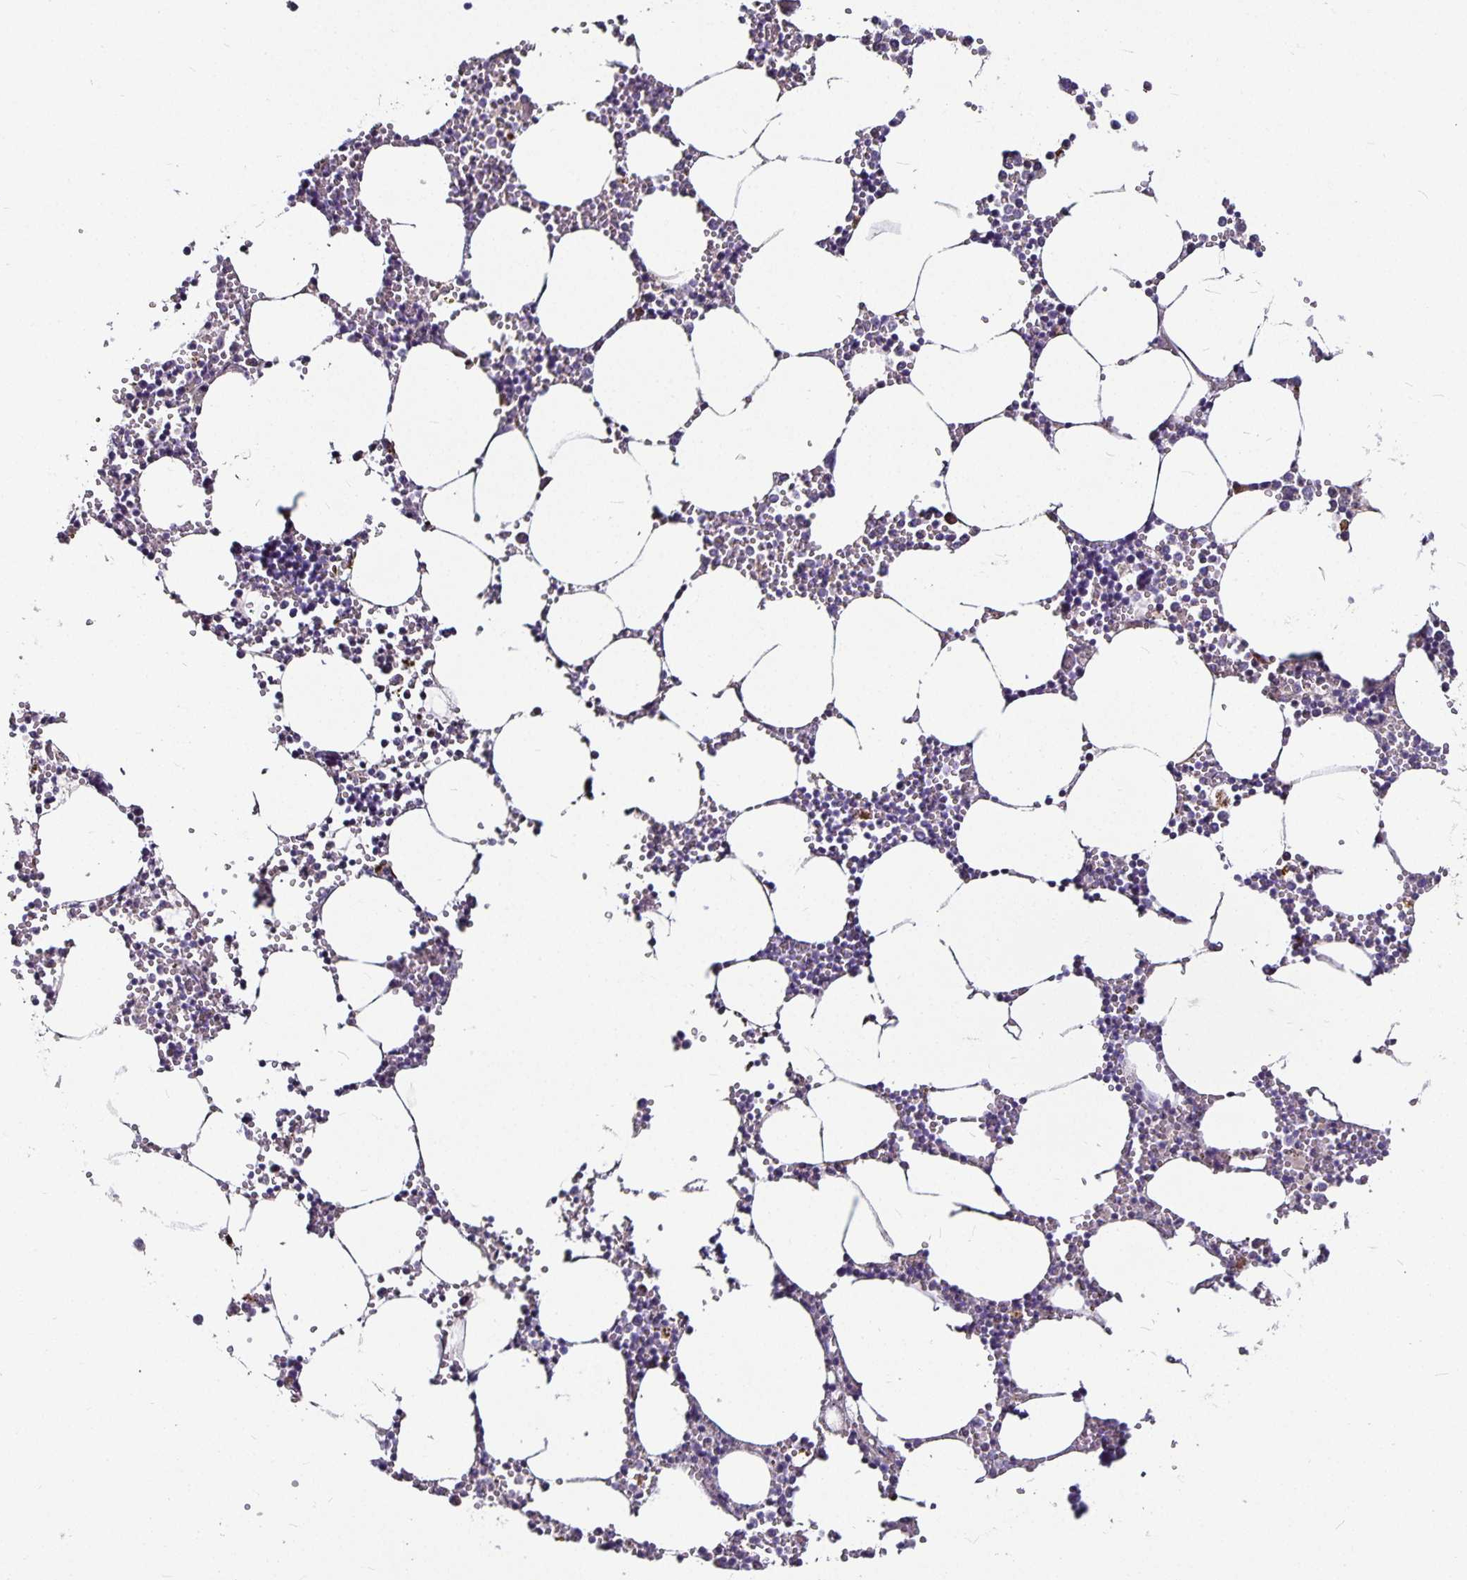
{"staining": {"intensity": "negative", "quantity": "none", "location": "none"}, "tissue": "bone marrow", "cell_type": "Hematopoietic cells", "image_type": "normal", "snomed": [{"axis": "morphology", "description": "Normal tissue, NOS"}, {"axis": "topography", "description": "Bone marrow"}], "caption": "This image is of benign bone marrow stained with immunohistochemistry to label a protein in brown with the nuclei are counter-stained blue. There is no positivity in hematopoietic cells.", "gene": "CA12", "patient": {"sex": "male", "age": 54}}